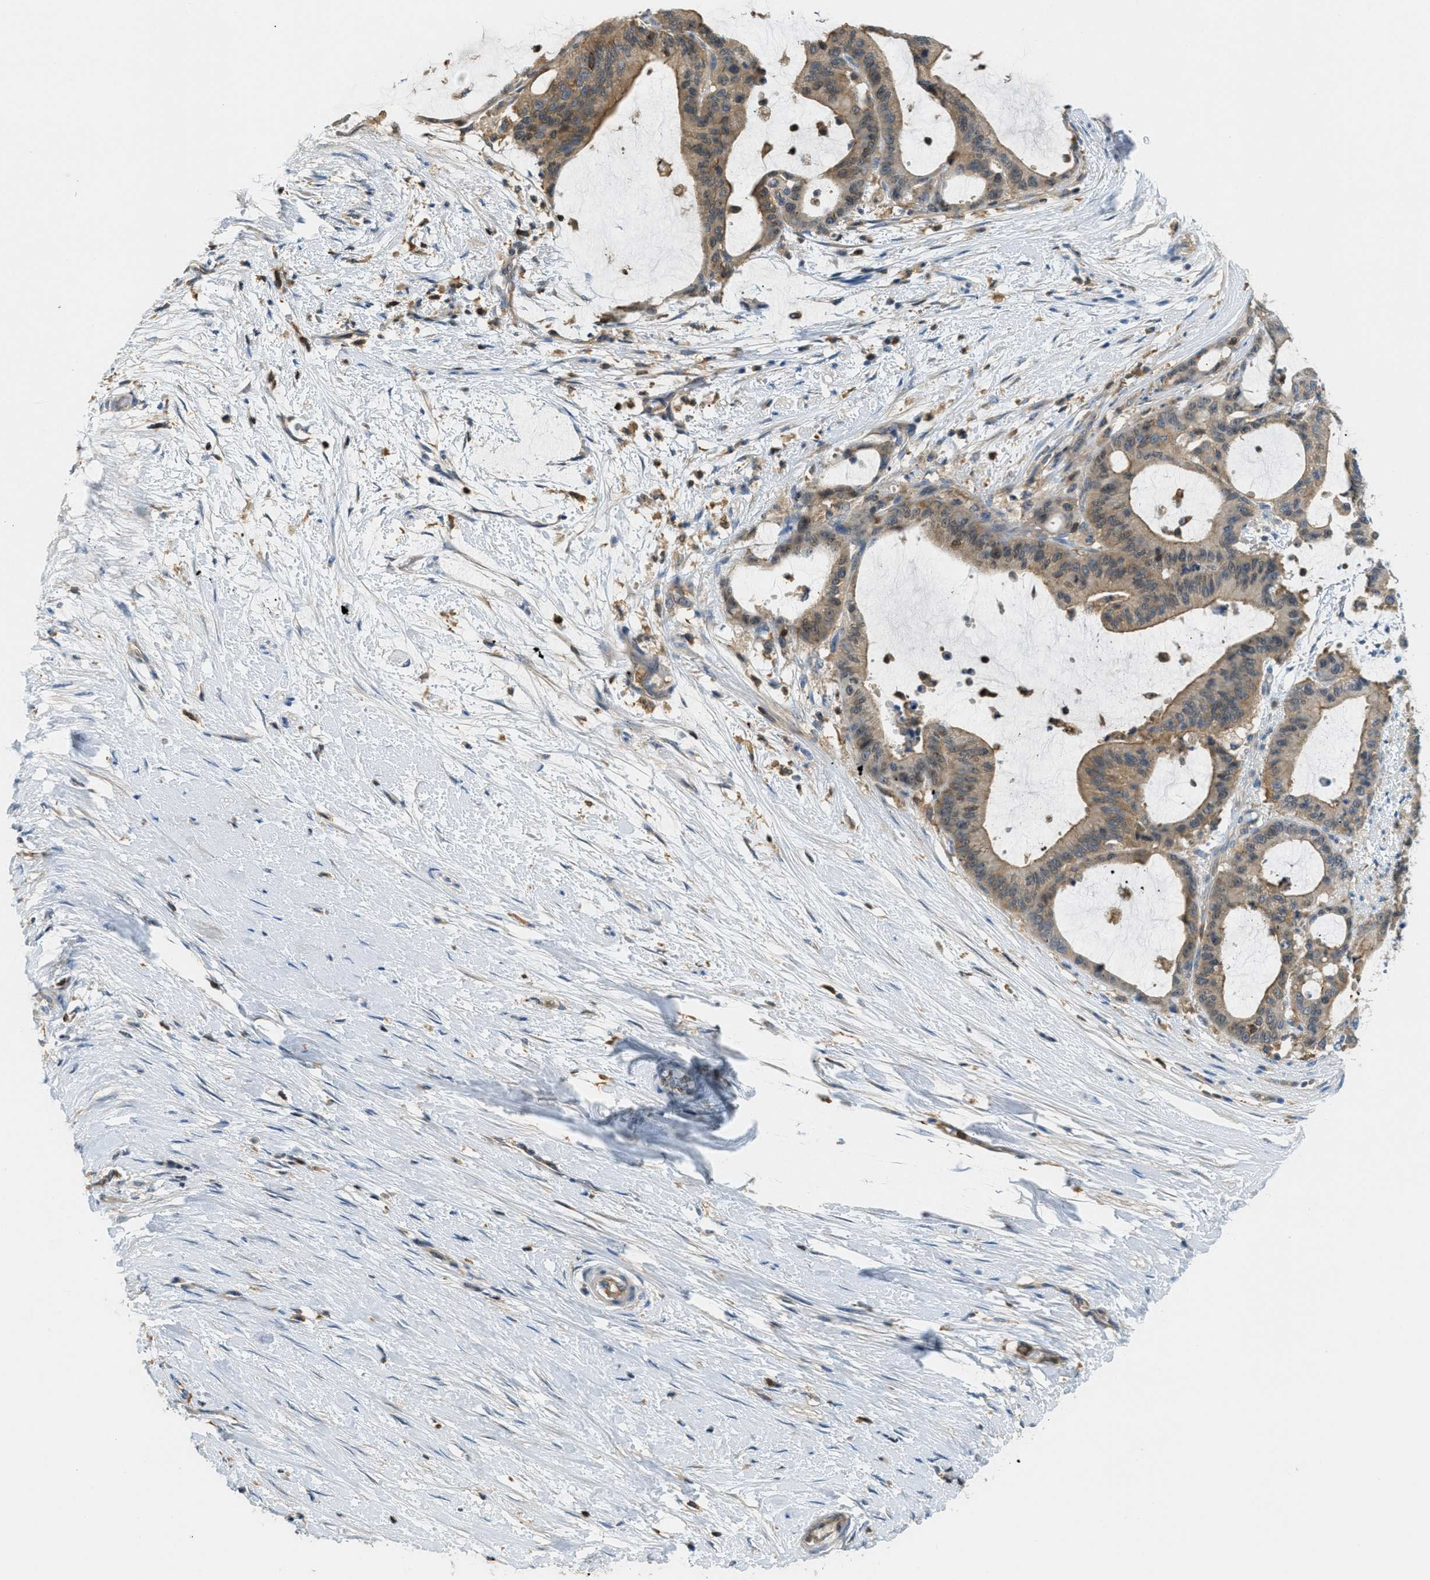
{"staining": {"intensity": "weak", "quantity": ">75%", "location": "cytoplasmic/membranous"}, "tissue": "liver cancer", "cell_type": "Tumor cells", "image_type": "cancer", "snomed": [{"axis": "morphology", "description": "Cholangiocarcinoma"}, {"axis": "topography", "description": "Liver"}], "caption": "Tumor cells exhibit weak cytoplasmic/membranous staining in about >75% of cells in liver cancer.", "gene": "GRIK2", "patient": {"sex": "female", "age": 73}}